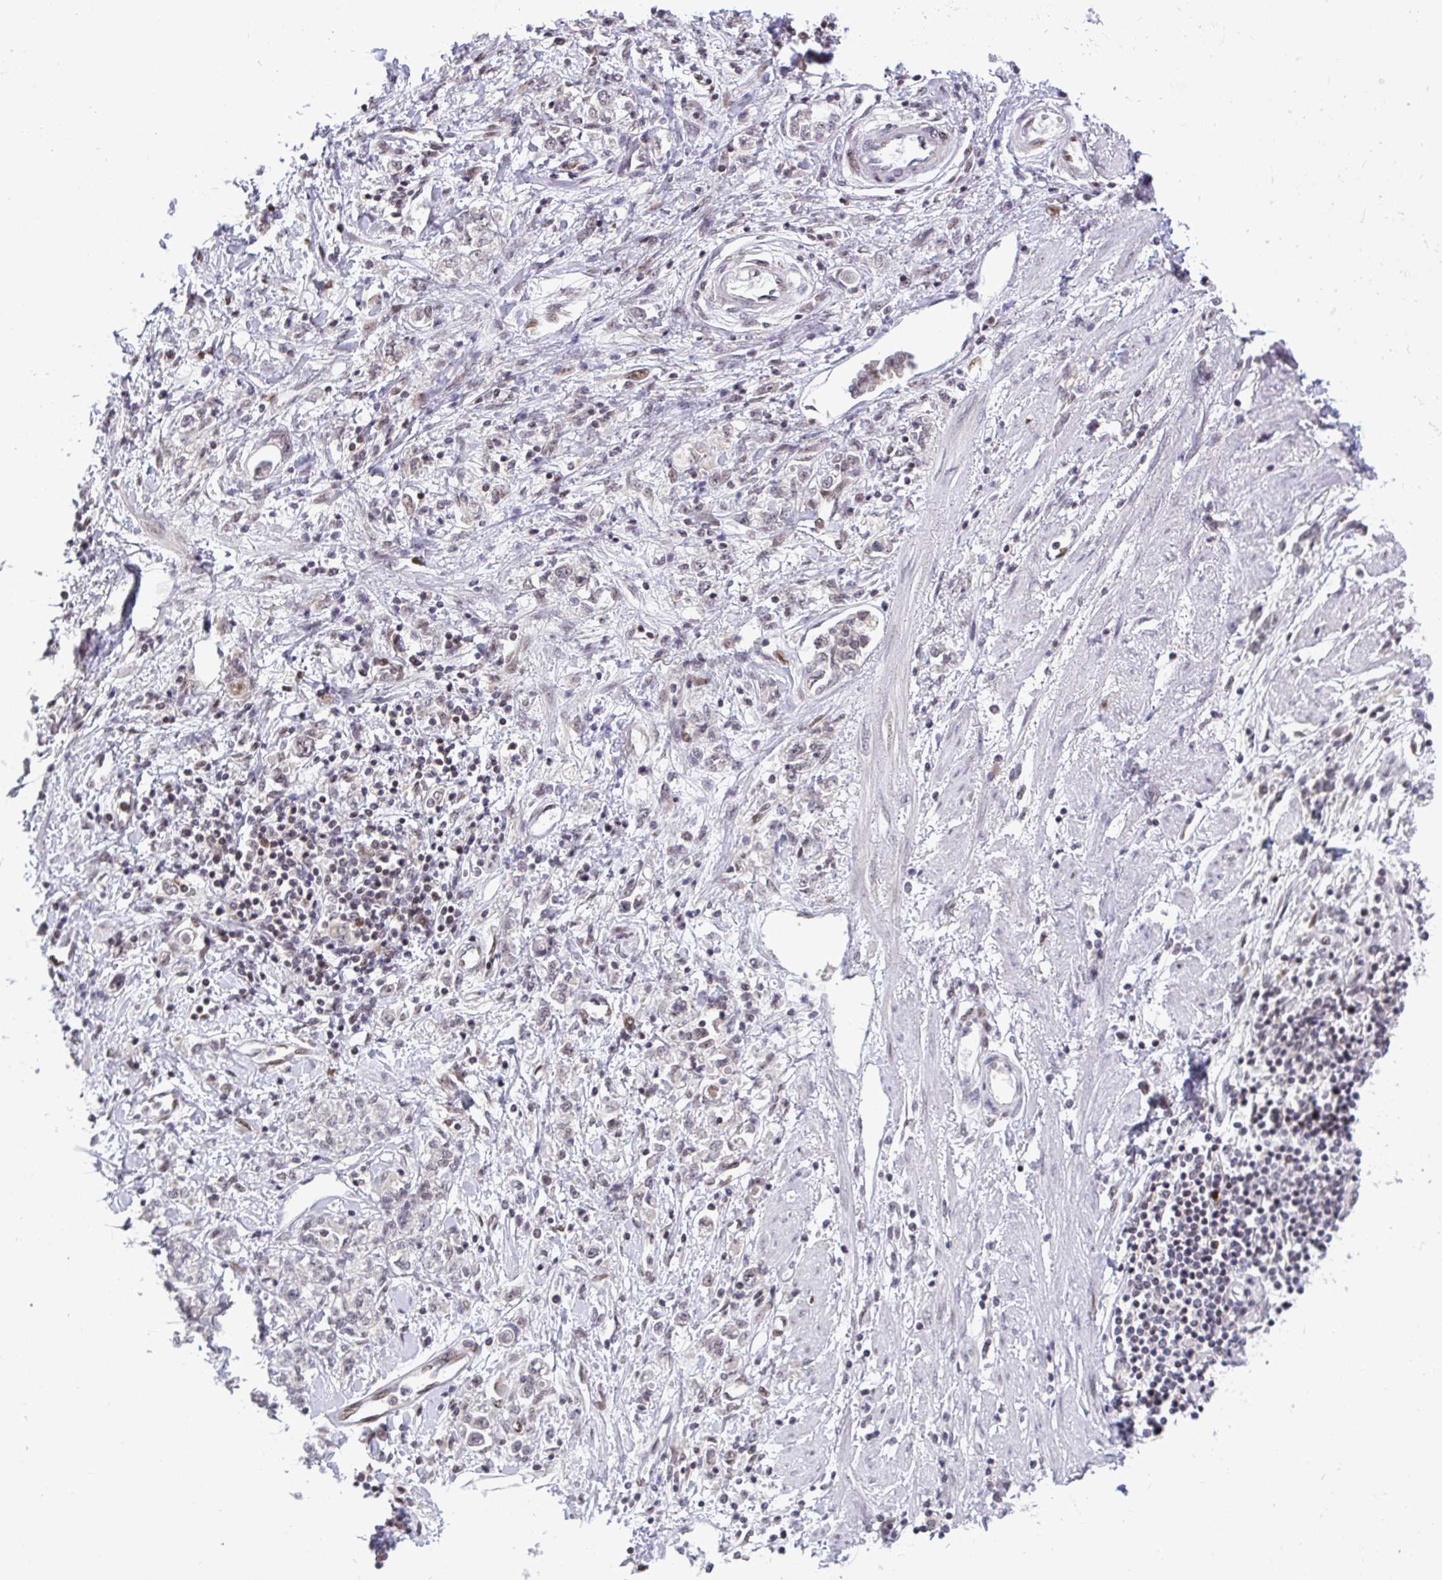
{"staining": {"intensity": "weak", "quantity": "<25%", "location": "nuclear"}, "tissue": "stomach cancer", "cell_type": "Tumor cells", "image_type": "cancer", "snomed": [{"axis": "morphology", "description": "Adenocarcinoma, NOS"}, {"axis": "topography", "description": "Stomach"}], "caption": "IHC photomicrograph of neoplastic tissue: stomach adenocarcinoma stained with DAB exhibits no significant protein staining in tumor cells. (DAB IHC, high magnification).", "gene": "JPT1", "patient": {"sex": "female", "age": 76}}